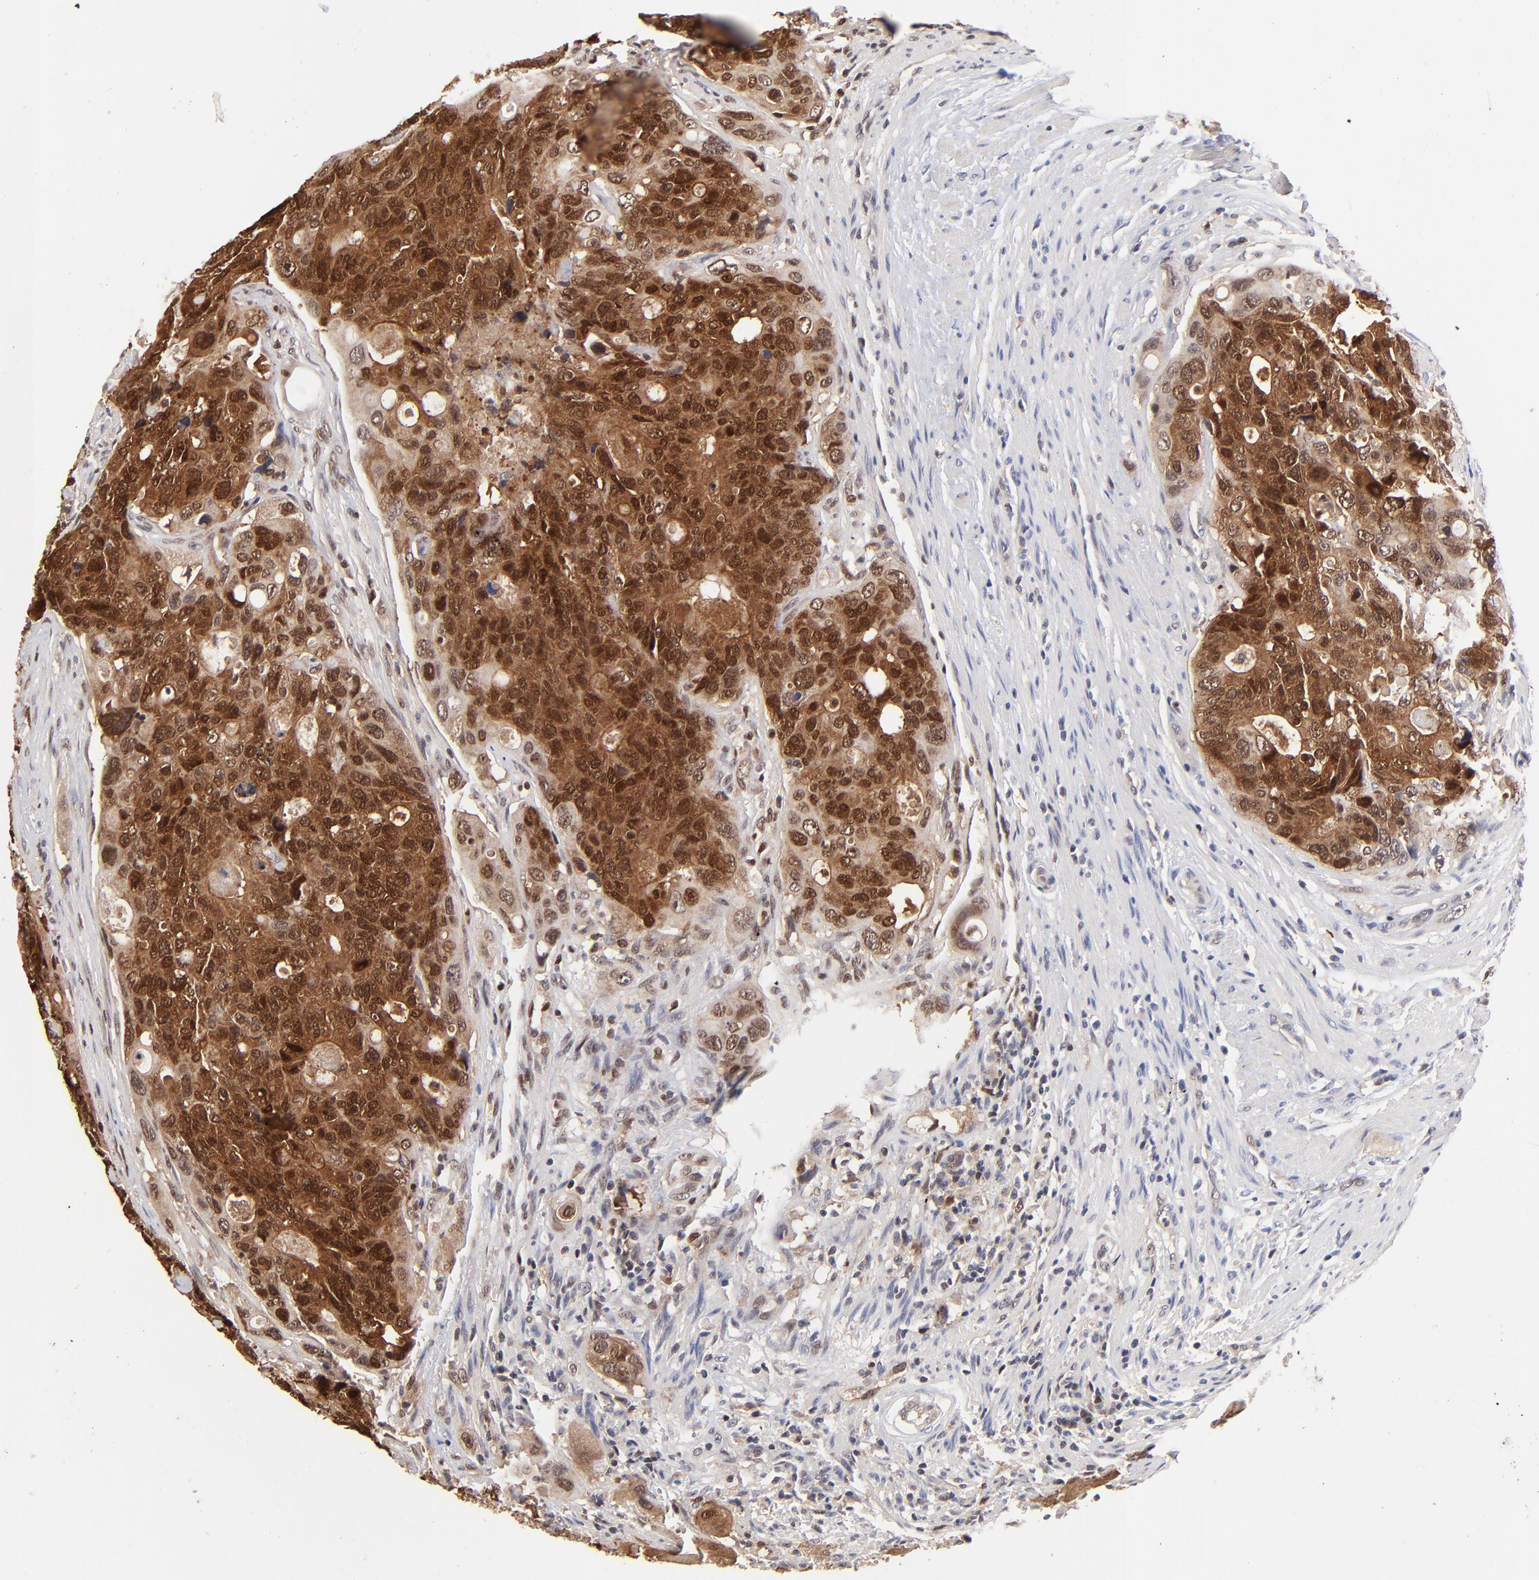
{"staining": {"intensity": "strong", "quantity": ">75%", "location": "cytoplasmic/membranous,nuclear"}, "tissue": "colorectal cancer", "cell_type": "Tumor cells", "image_type": "cancer", "snomed": [{"axis": "morphology", "description": "Adenocarcinoma, NOS"}, {"axis": "topography", "description": "Colon"}], "caption": "The immunohistochemical stain highlights strong cytoplasmic/membranous and nuclear expression in tumor cells of adenocarcinoma (colorectal) tissue.", "gene": "DCTPP1", "patient": {"sex": "female", "age": 57}}